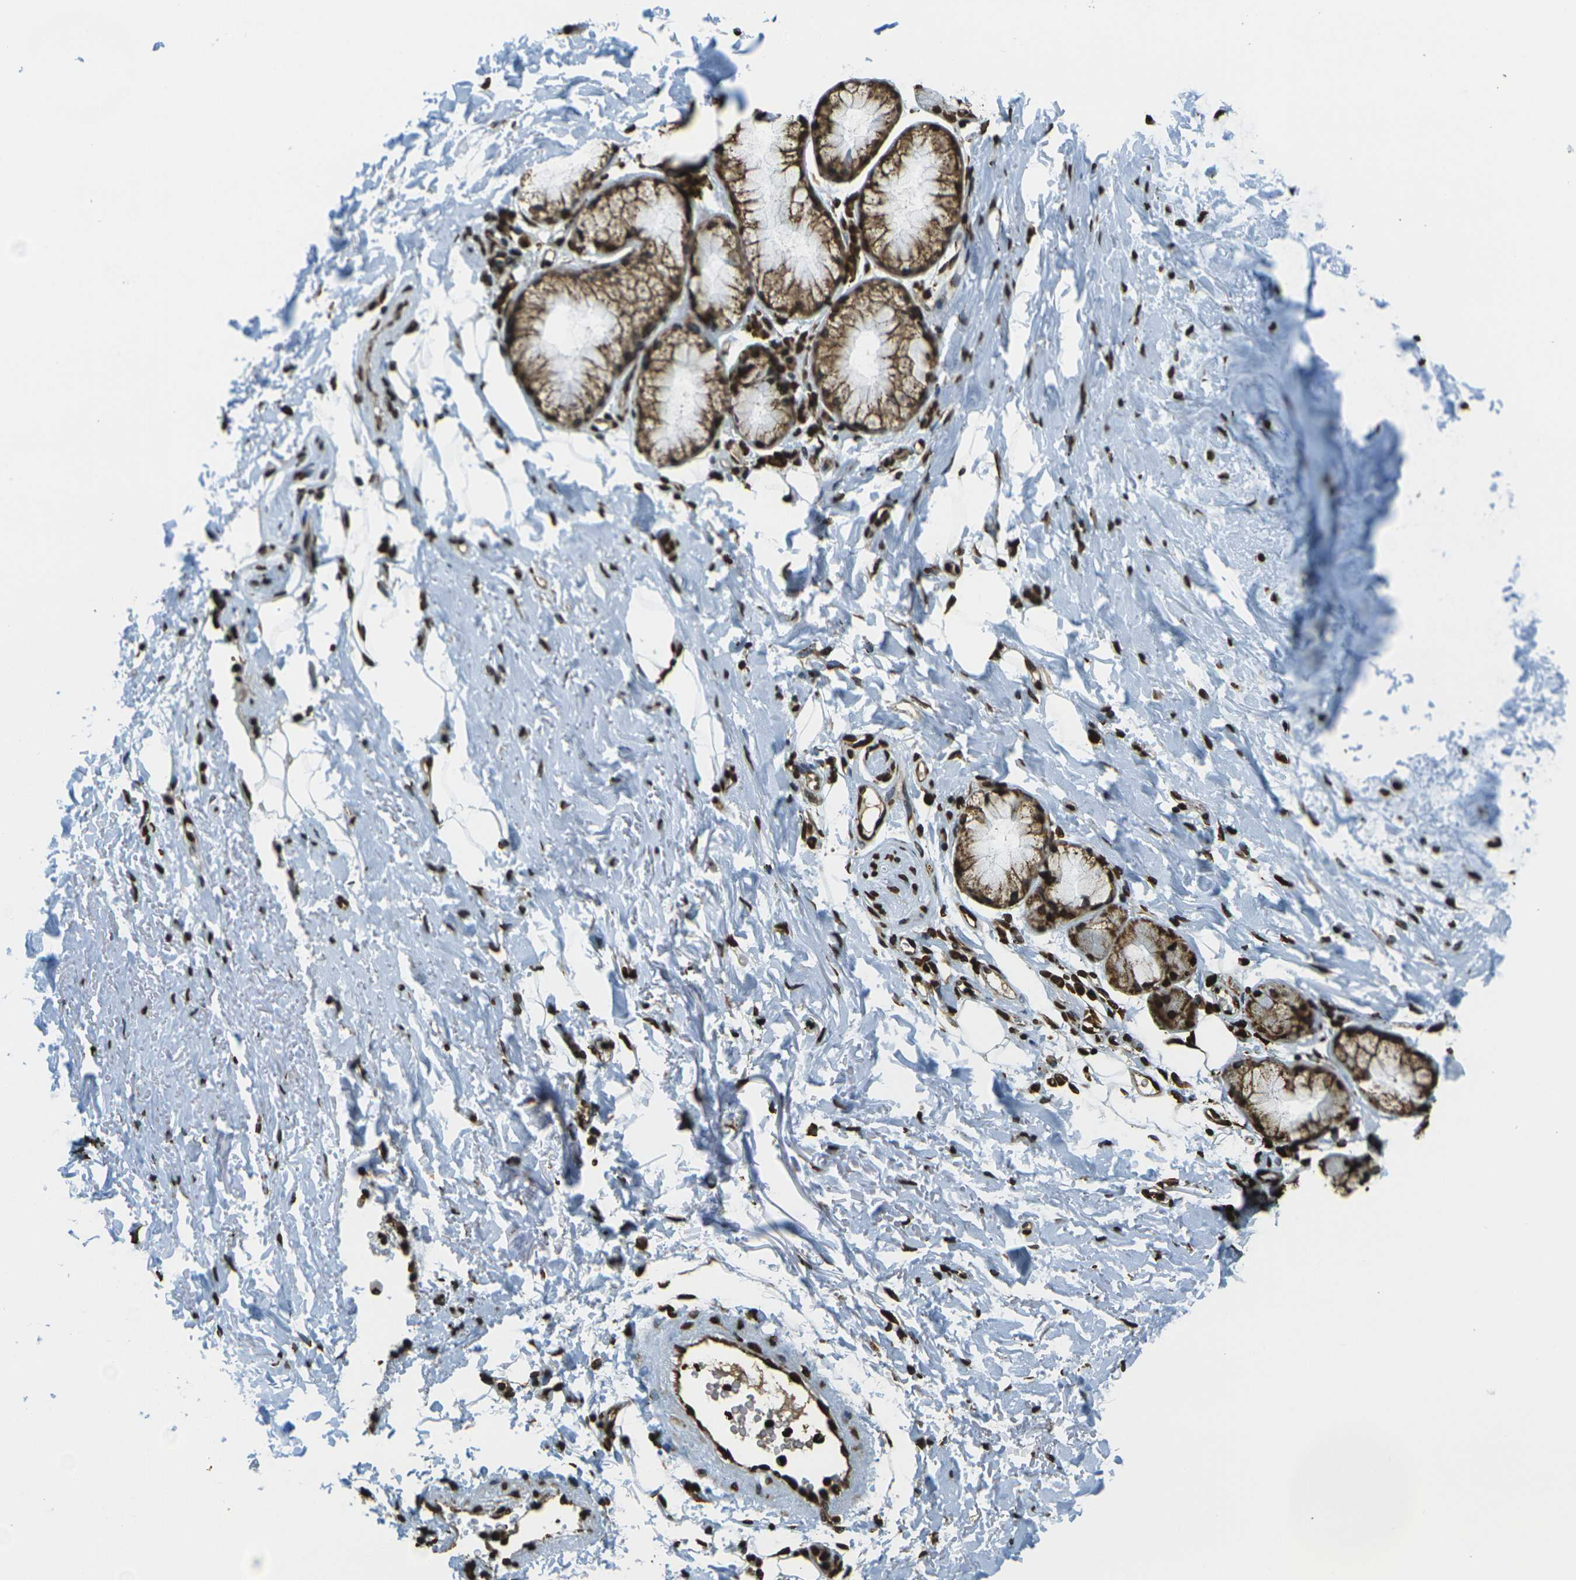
{"staining": {"intensity": "strong", "quantity": ">75%", "location": "nuclear"}, "tissue": "adipose tissue", "cell_type": "Adipocytes", "image_type": "normal", "snomed": [{"axis": "morphology", "description": "Normal tissue, NOS"}, {"axis": "topography", "description": "Cartilage tissue"}, {"axis": "topography", "description": "Bronchus"}], "caption": "Human adipose tissue stained with a brown dye displays strong nuclear positive staining in about >75% of adipocytes.", "gene": "H1", "patient": {"sex": "female", "age": 73}}